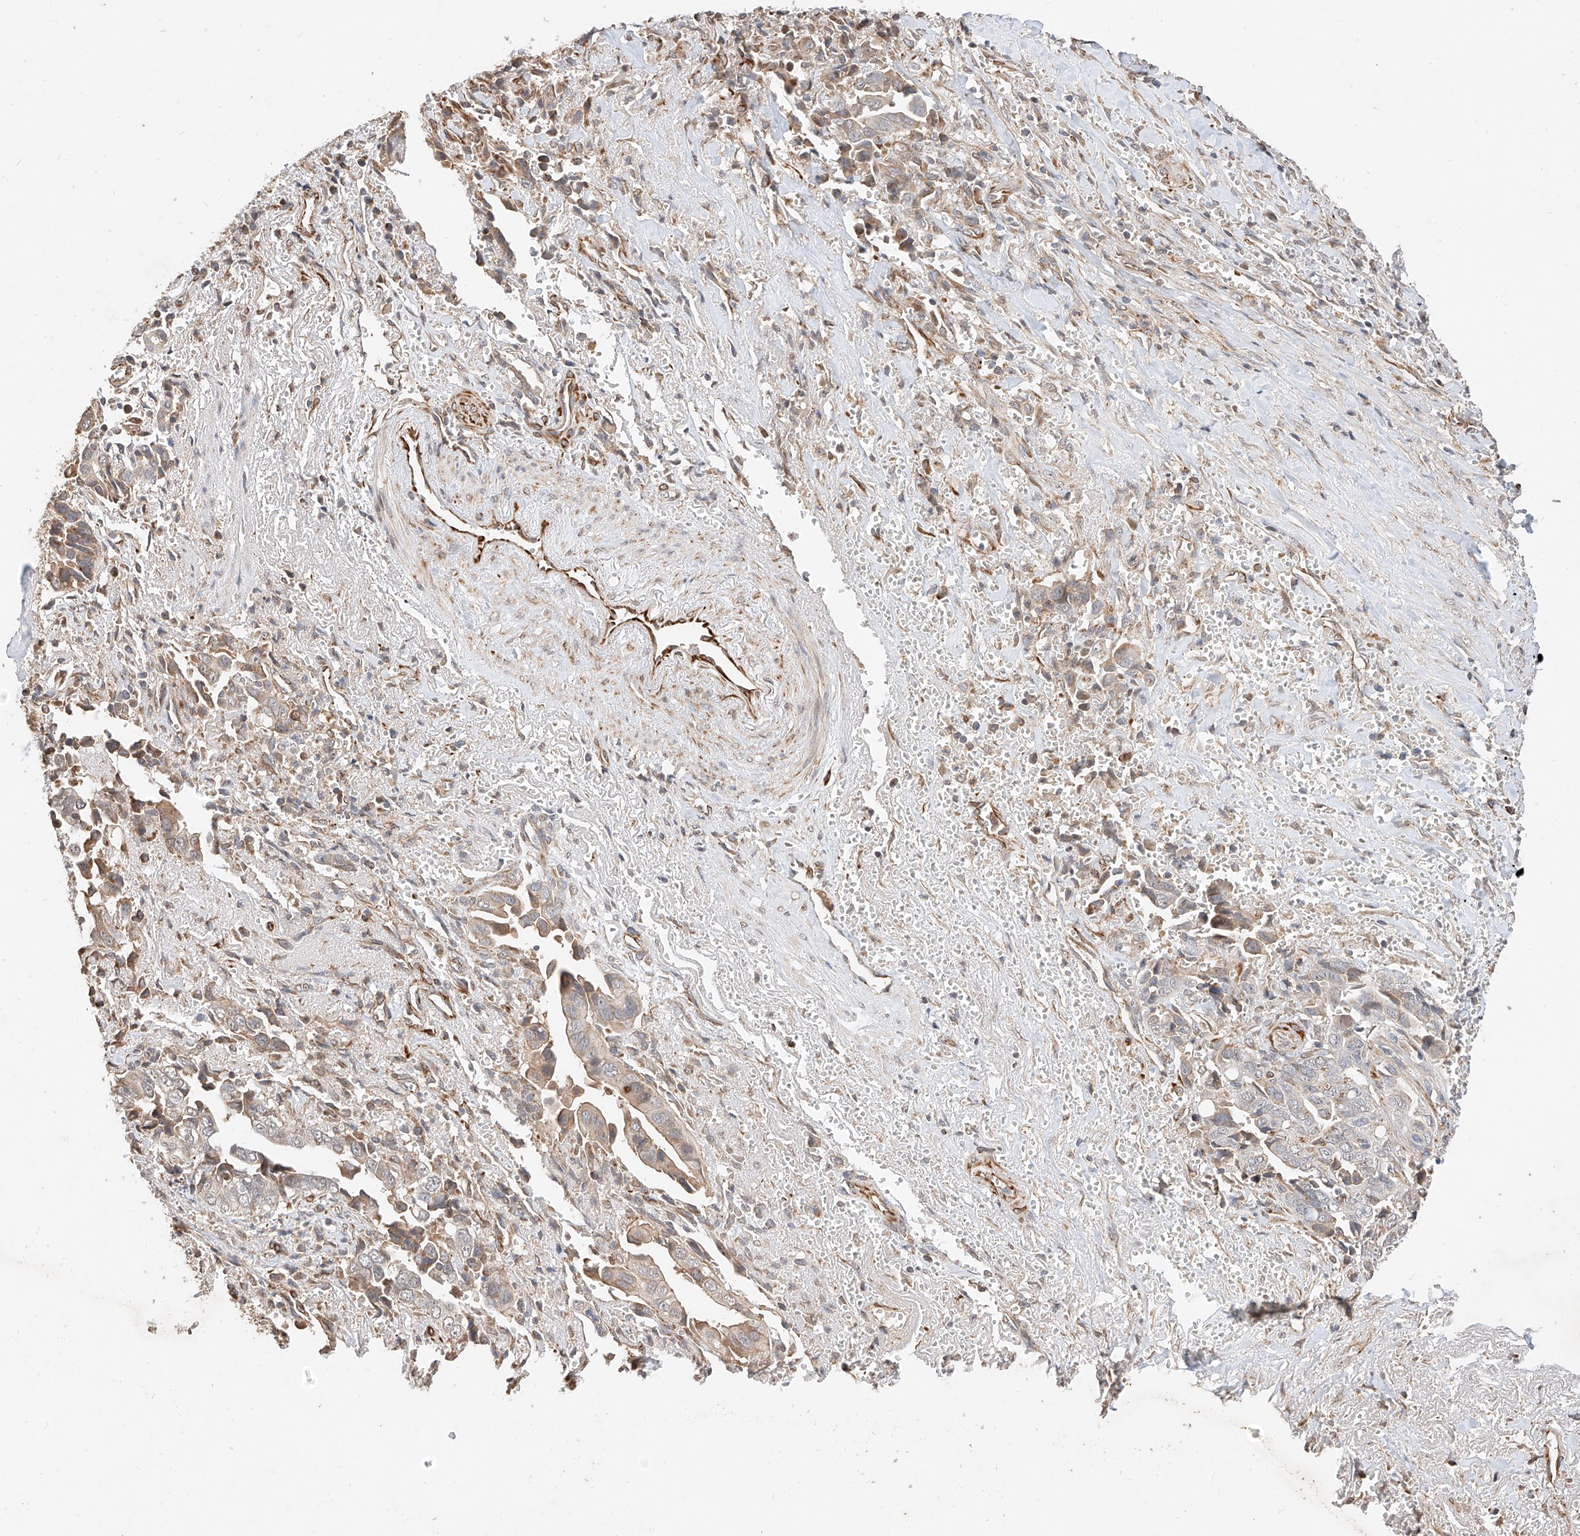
{"staining": {"intensity": "weak", "quantity": "<25%", "location": "cytoplasmic/membranous"}, "tissue": "liver cancer", "cell_type": "Tumor cells", "image_type": "cancer", "snomed": [{"axis": "morphology", "description": "Cholangiocarcinoma"}, {"axis": "topography", "description": "Liver"}], "caption": "Micrograph shows no protein expression in tumor cells of liver cancer tissue. Nuclei are stained in blue.", "gene": "SUSD6", "patient": {"sex": "female", "age": 79}}